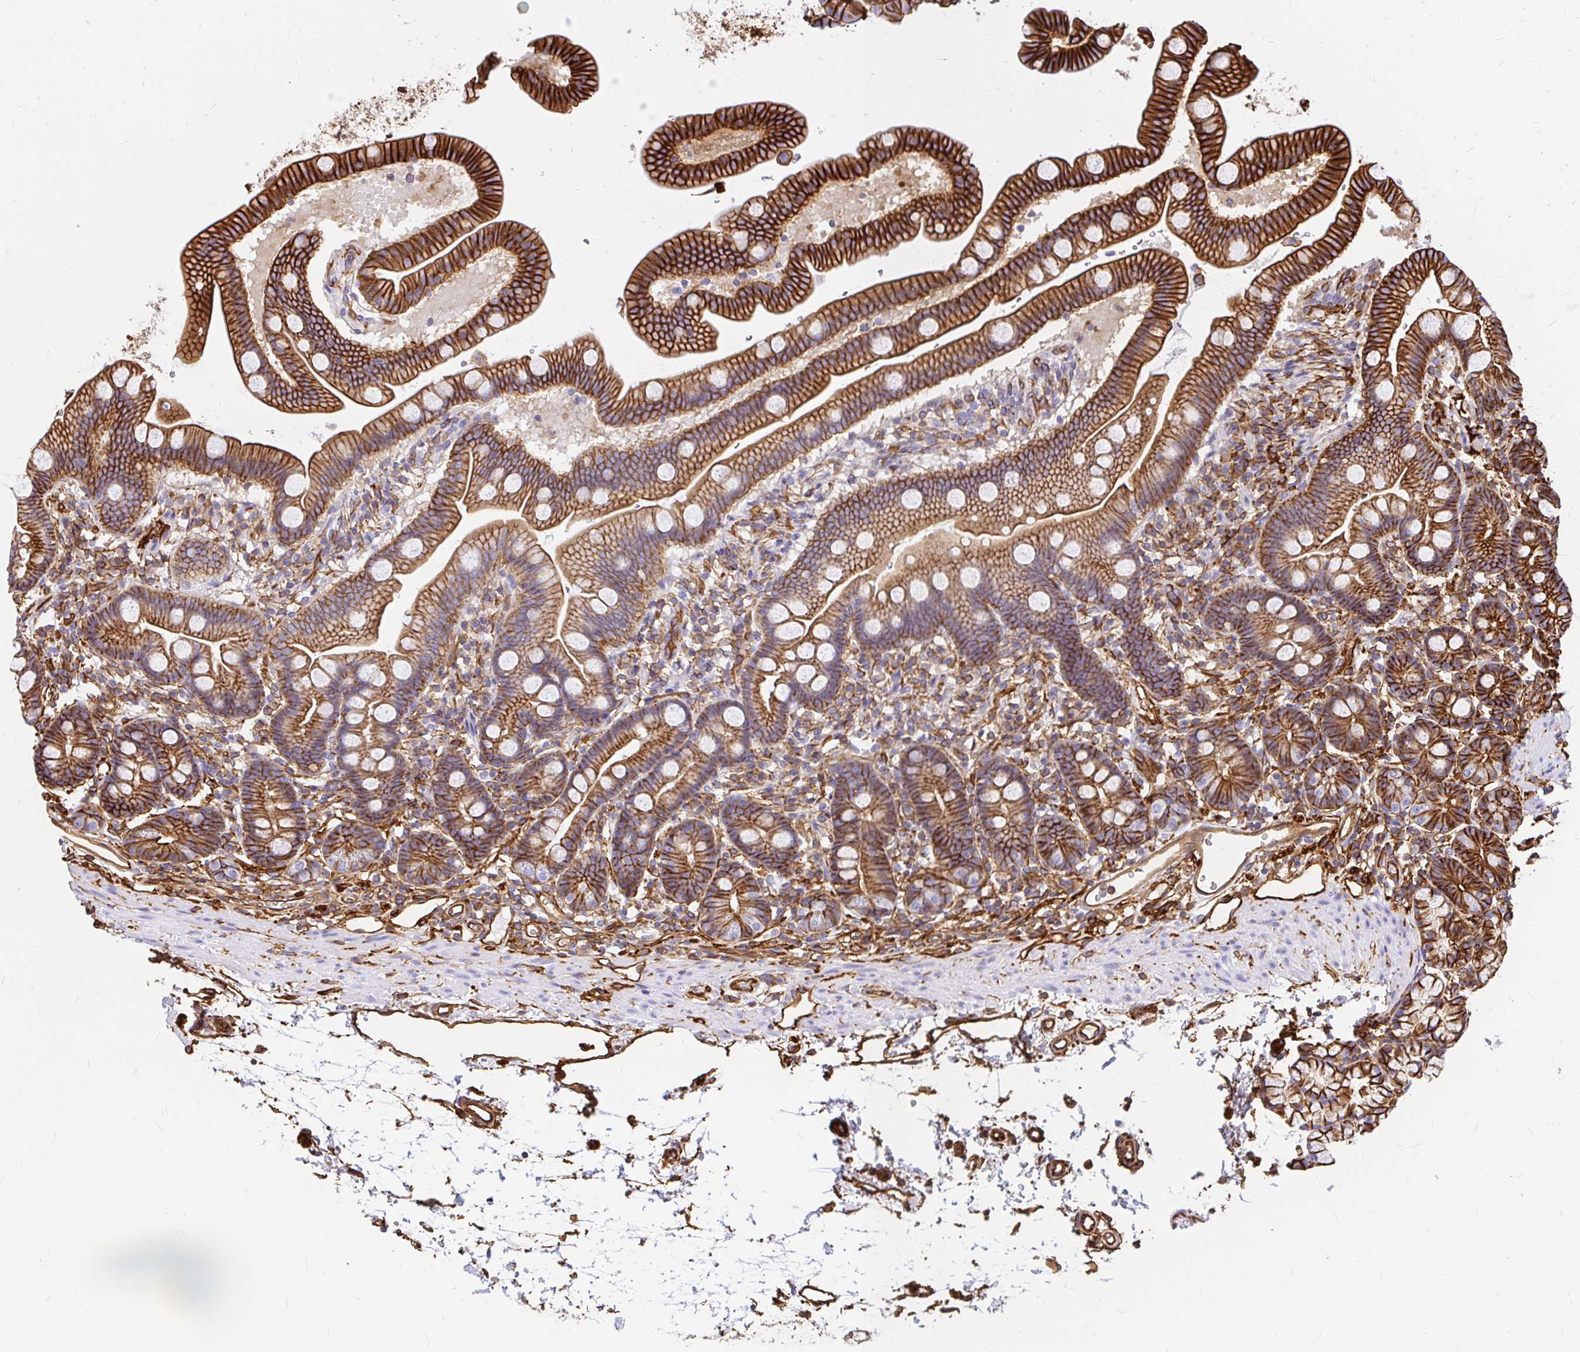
{"staining": {"intensity": "strong", "quantity": ">75%", "location": "cytoplasmic/membranous"}, "tissue": "duodenum", "cell_type": "Glandular cells", "image_type": "normal", "snomed": [{"axis": "morphology", "description": "Normal tissue, NOS"}, {"axis": "topography", "description": "Duodenum"}], "caption": "Duodenum stained with DAB immunohistochemistry (IHC) shows high levels of strong cytoplasmic/membranous positivity in about >75% of glandular cells.", "gene": "MAP1LC3B2", "patient": {"sex": "male", "age": 59}}